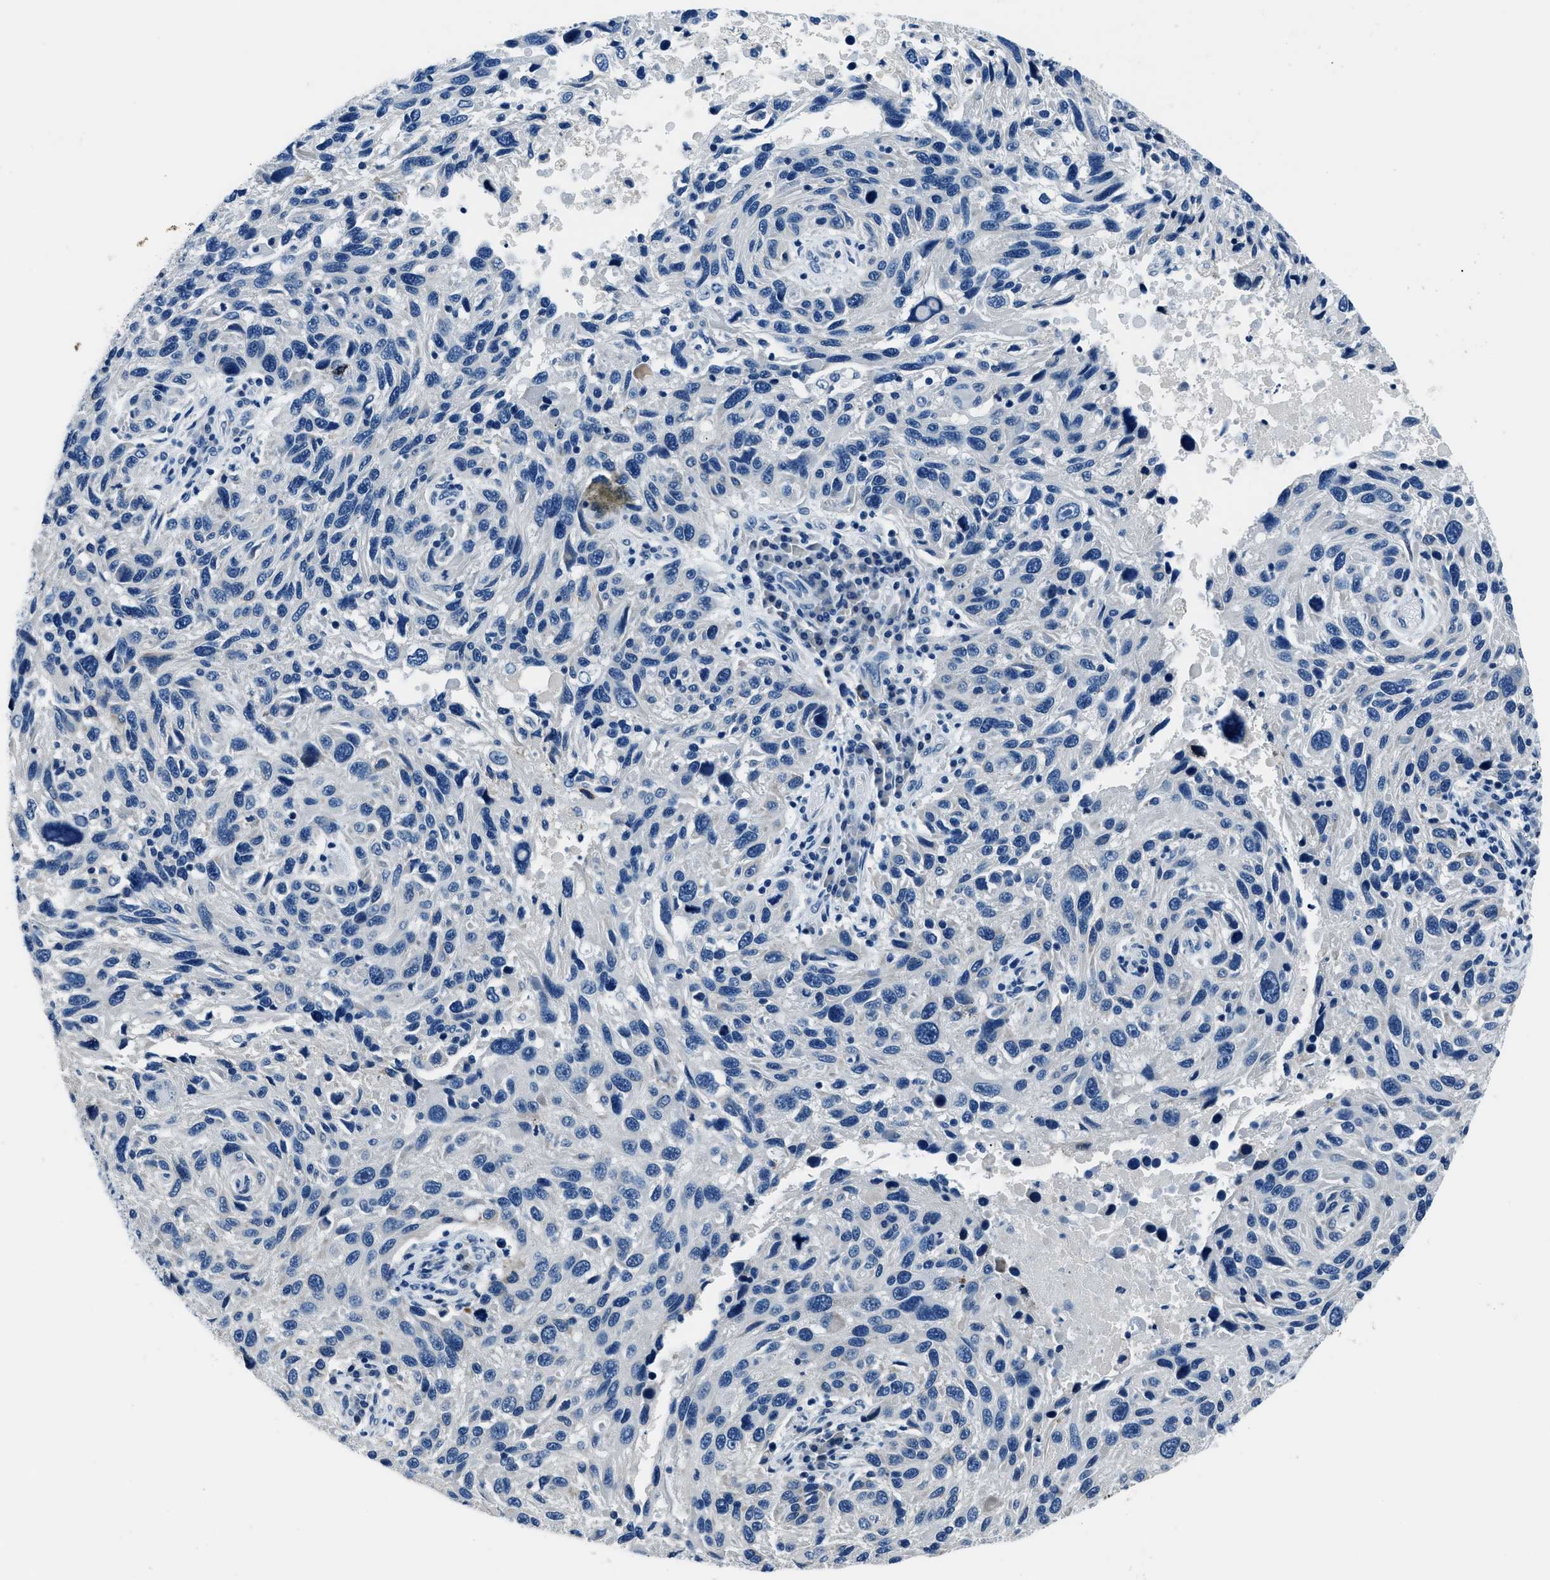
{"staining": {"intensity": "negative", "quantity": "none", "location": "none"}, "tissue": "melanoma", "cell_type": "Tumor cells", "image_type": "cancer", "snomed": [{"axis": "morphology", "description": "Malignant melanoma, NOS"}, {"axis": "topography", "description": "Skin"}], "caption": "Immunohistochemistry (IHC) of malignant melanoma exhibits no positivity in tumor cells.", "gene": "GJA3", "patient": {"sex": "male", "age": 53}}